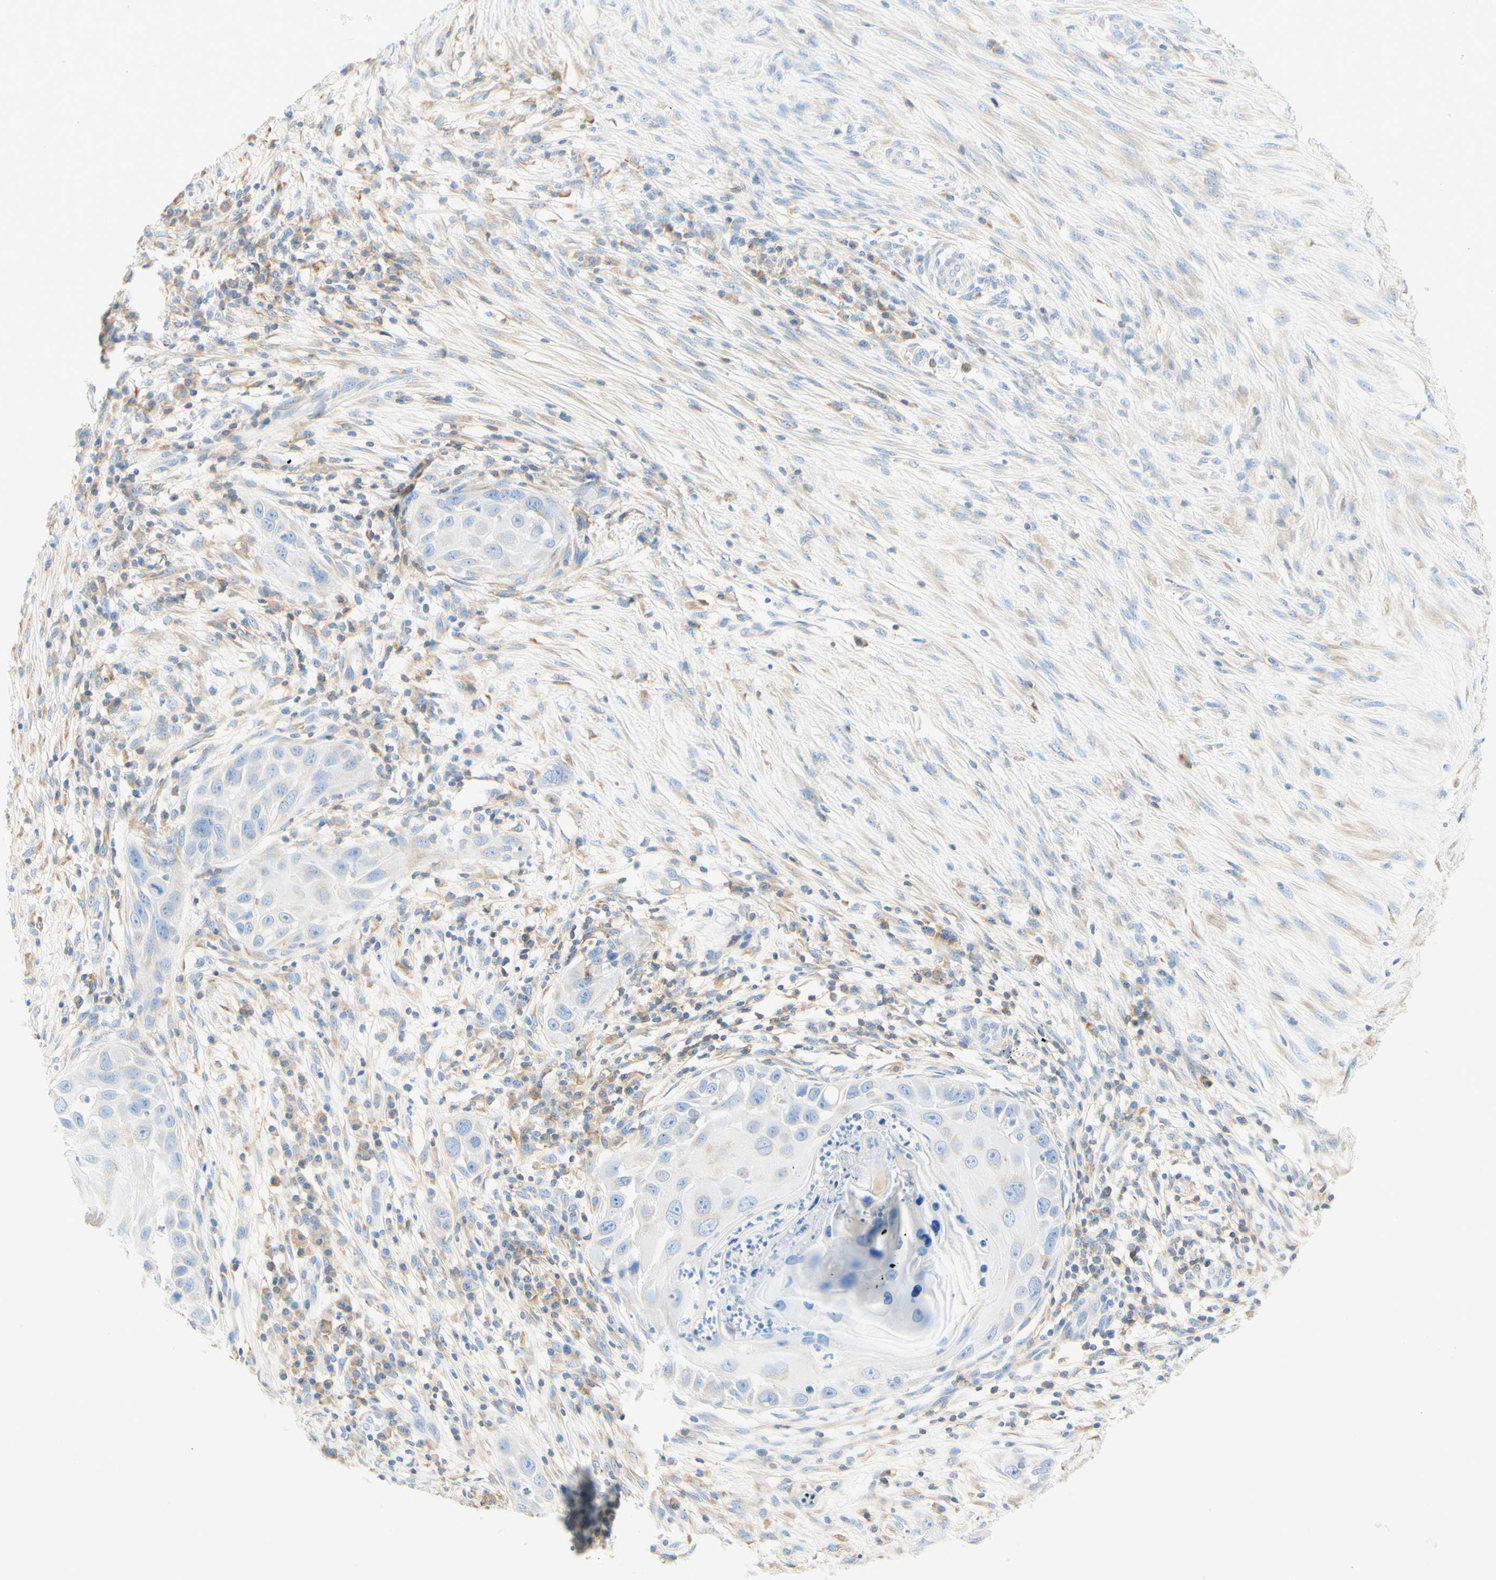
{"staining": {"intensity": "negative", "quantity": "none", "location": "none"}, "tissue": "skin cancer", "cell_type": "Tumor cells", "image_type": "cancer", "snomed": [{"axis": "morphology", "description": "Squamous cell carcinoma, NOS"}, {"axis": "topography", "description": "Skin"}], "caption": "Skin cancer (squamous cell carcinoma) was stained to show a protein in brown. There is no significant positivity in tumor cells. Nuclei are stained in blue.", "gene": "LAT", "patient": {"sex": "female", "age": 44}}